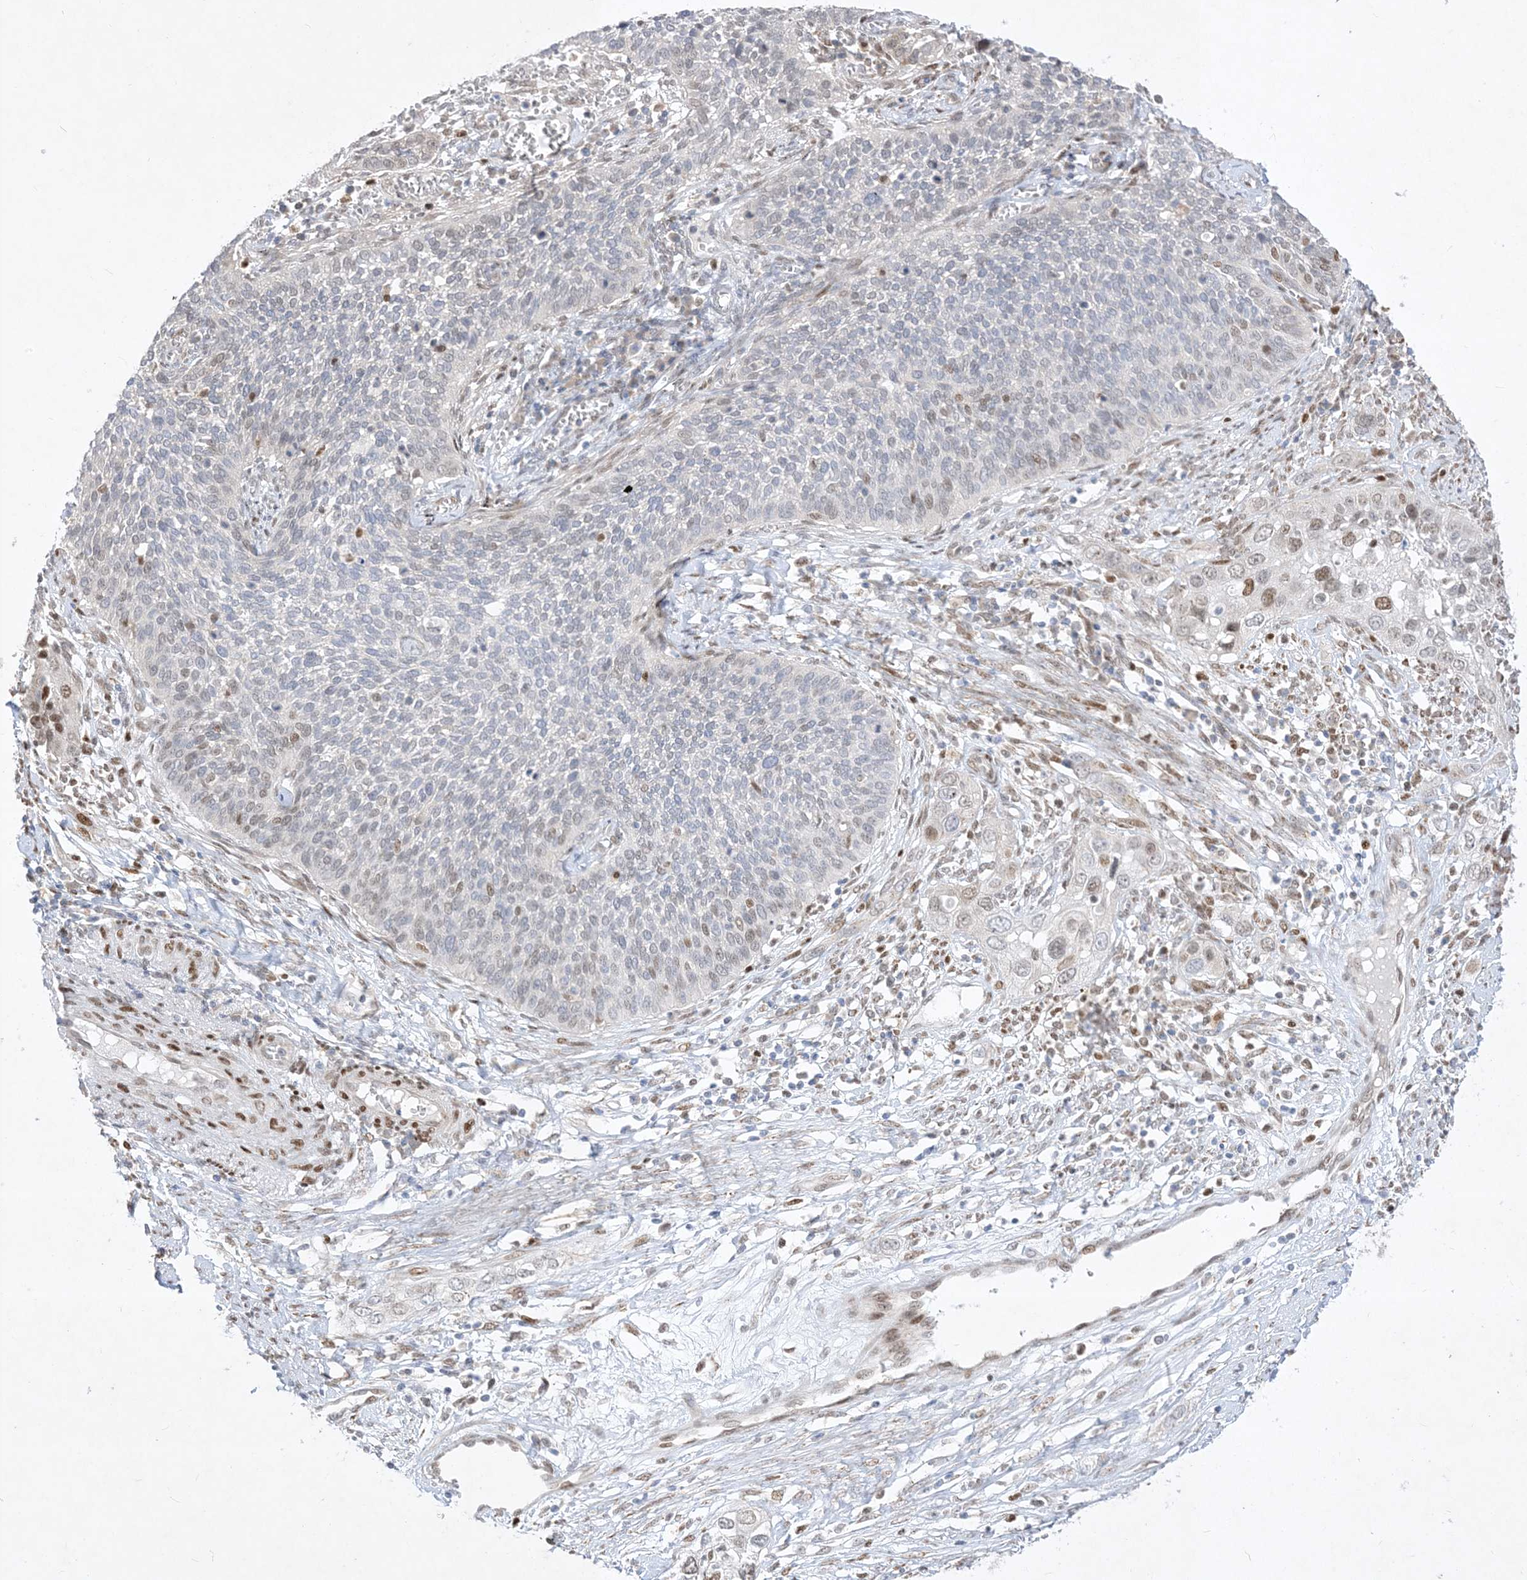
{"staining": {"intensity": "moderate", "quantity": "<25%", "location": "nuclear"}, "tissue": "cervical cancer", "cell_type": "Tumor cells", "image_type": "cancer", "snomed": [{"axis": "morphology", "description": "Squamous cell carcinoma, NOS"}, {"axis": "topography", "description": "Cervix"}], "caption": "Cervical cancer (squamous cell carcinoma) stained with DAB (3,3'-diaminobenzidine) IHC exhibits low levels of moderate nuclear expression in approximately <25% of tumor cells.", "gene": "BHLHE40", "patient": {"sex": "female", "age": 34}}